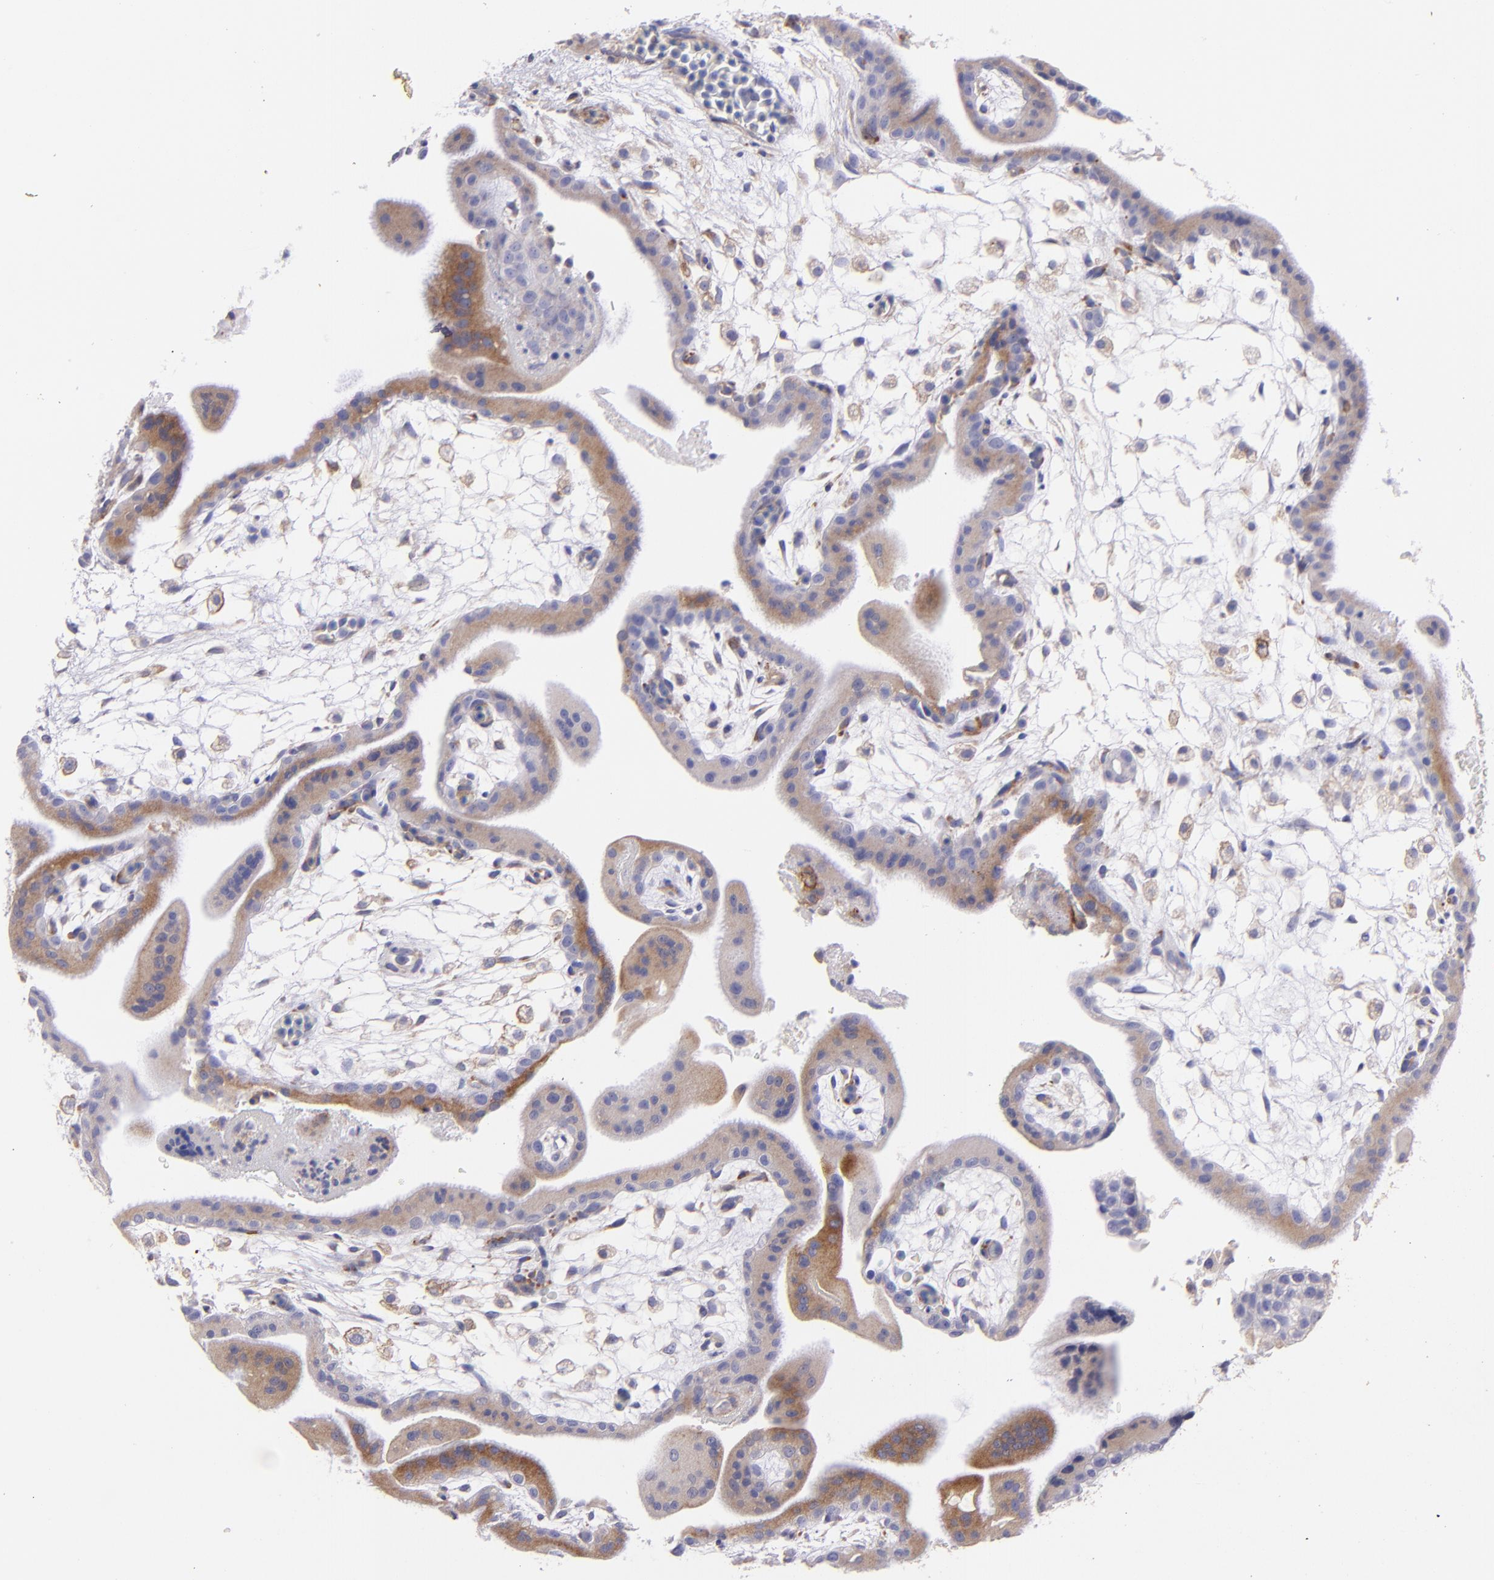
{"staining": {"intensity": "weak", "quantity": ">75%", "location": "cytoplasmic/membranous"}, "tissue": "placenta", "cell_type": "Decidual cells", "image_type": "normal", "snomed": [{"axis": "morphology", "description": "Normal tissue, NOS"}, {"axis": "topography", "description": "Placenta"}], "caption": "Decidual cells exhibit low levels of weak cytoplasmic/membranous expression in about >75% of cells in unremarkable human placenta.", "gene": "RET", "patient": {"sex": "female", "age": 35}}